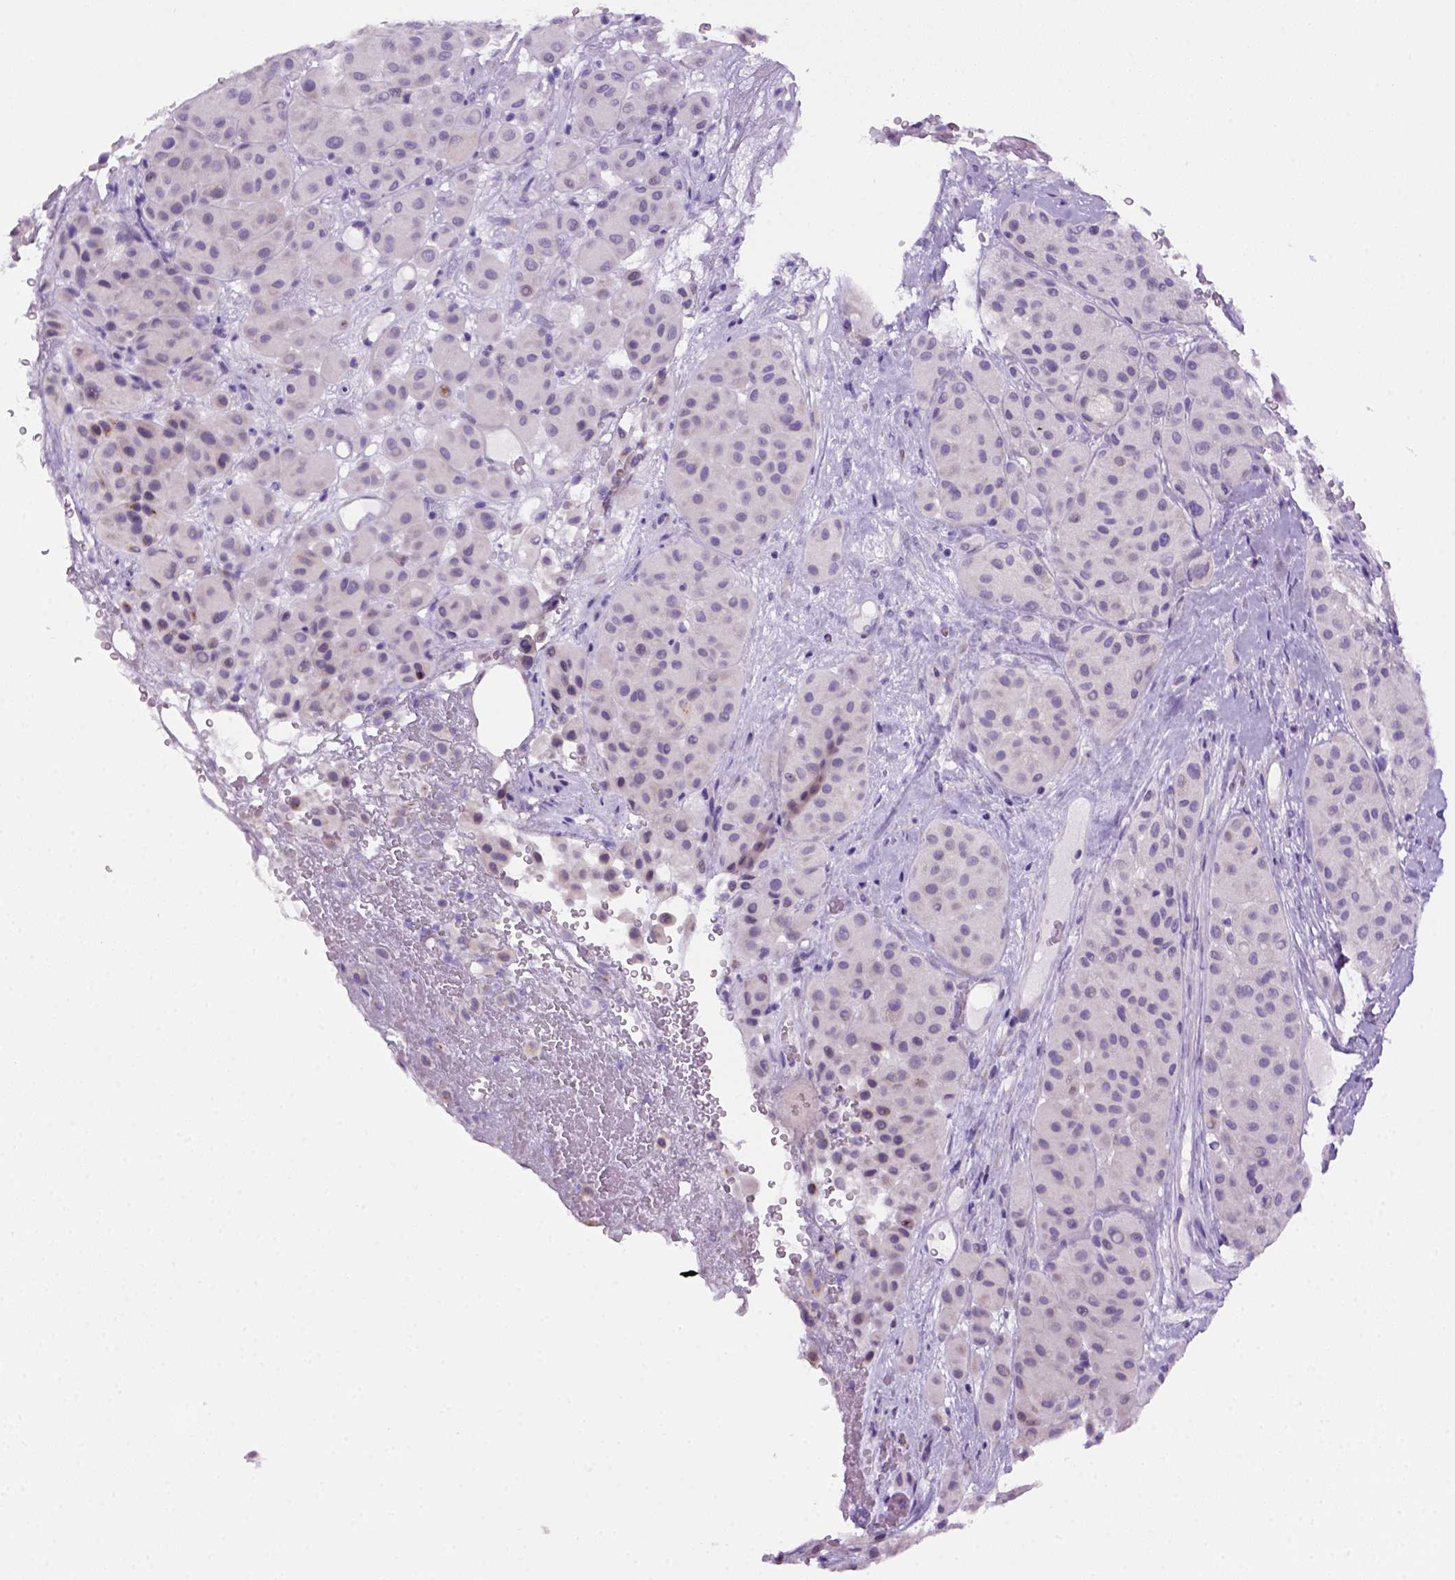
{"staining": {"intensity": "negative", "quantity": "none", "location": "none"}, "tissue": "melanoma", "cell_type": "Tumor cells", "image_type": "cancer", "snomed": [{"axis": "morphology", "description": "Malignant melanoma, Metastatic site"}, {"axis": "topography", "description": "Smooth muscle"}], "caption": "Tumor cells show no significant staining in melanoma. (Brightfield microscopy of DAB (3,3'-diaminobenzidine) immunohistochemistry at high magnification).", "gene": "DNAH11", "patient": {"sex": "male", "age": 41}}